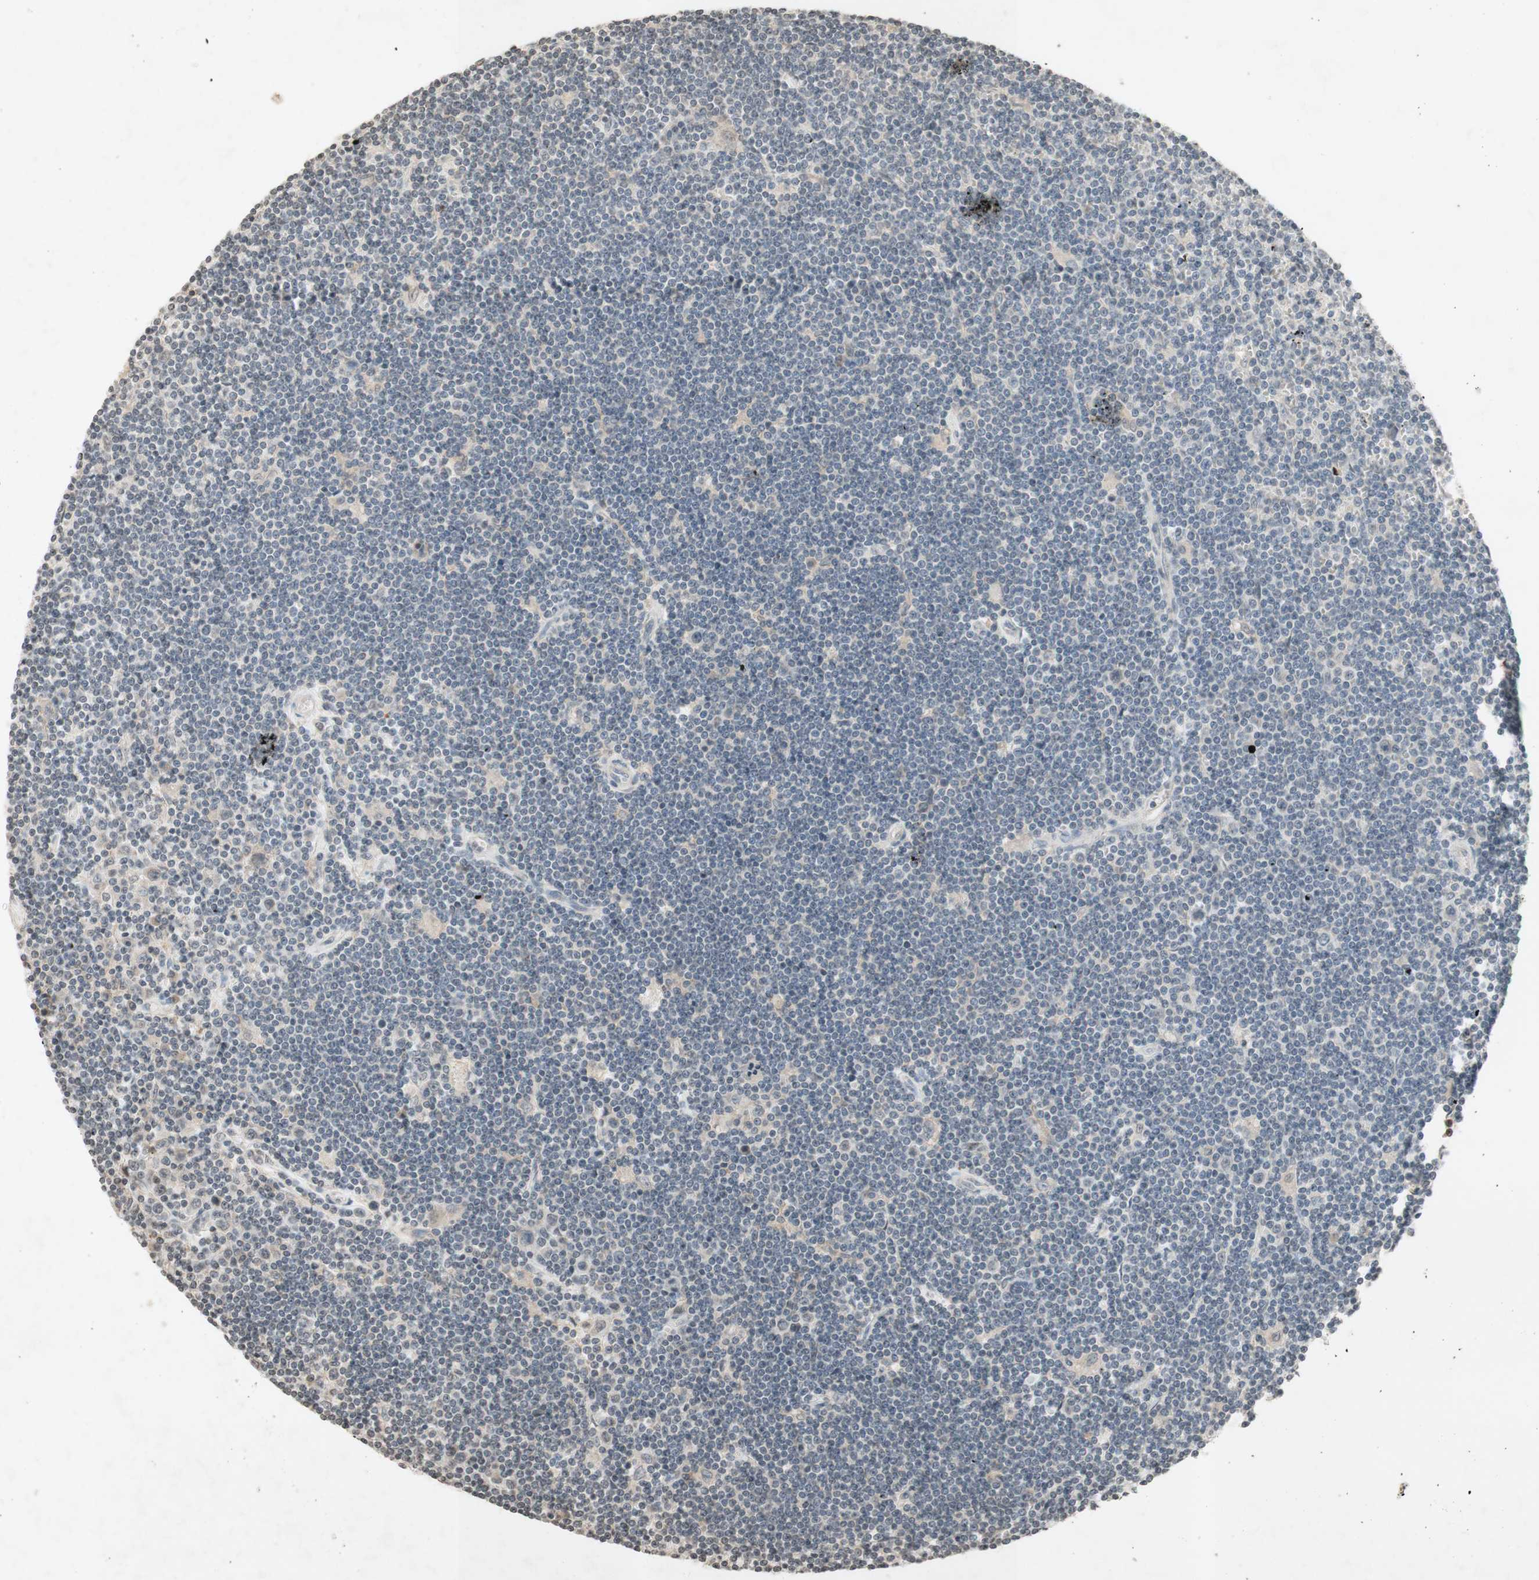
{"staining": {"intensity": "negative", "quantity": "none", "location": "none"}, "tissue": "lymphoma", "cell_type": "Tumor cells", "image_type": "cancer", "snomed": [{"axis": "morphology", "description": "Malignant lymphoma, non-Hodgkin's type, Low grade"}, {"axis": "topography", "description": "Spleen"}], "caption": "The immunohistochemistry image has no significant positivity in tumor cells of lymphoma tissue.", "gene": "GLI1", "patient": {"sex": "male", "age": 76}}